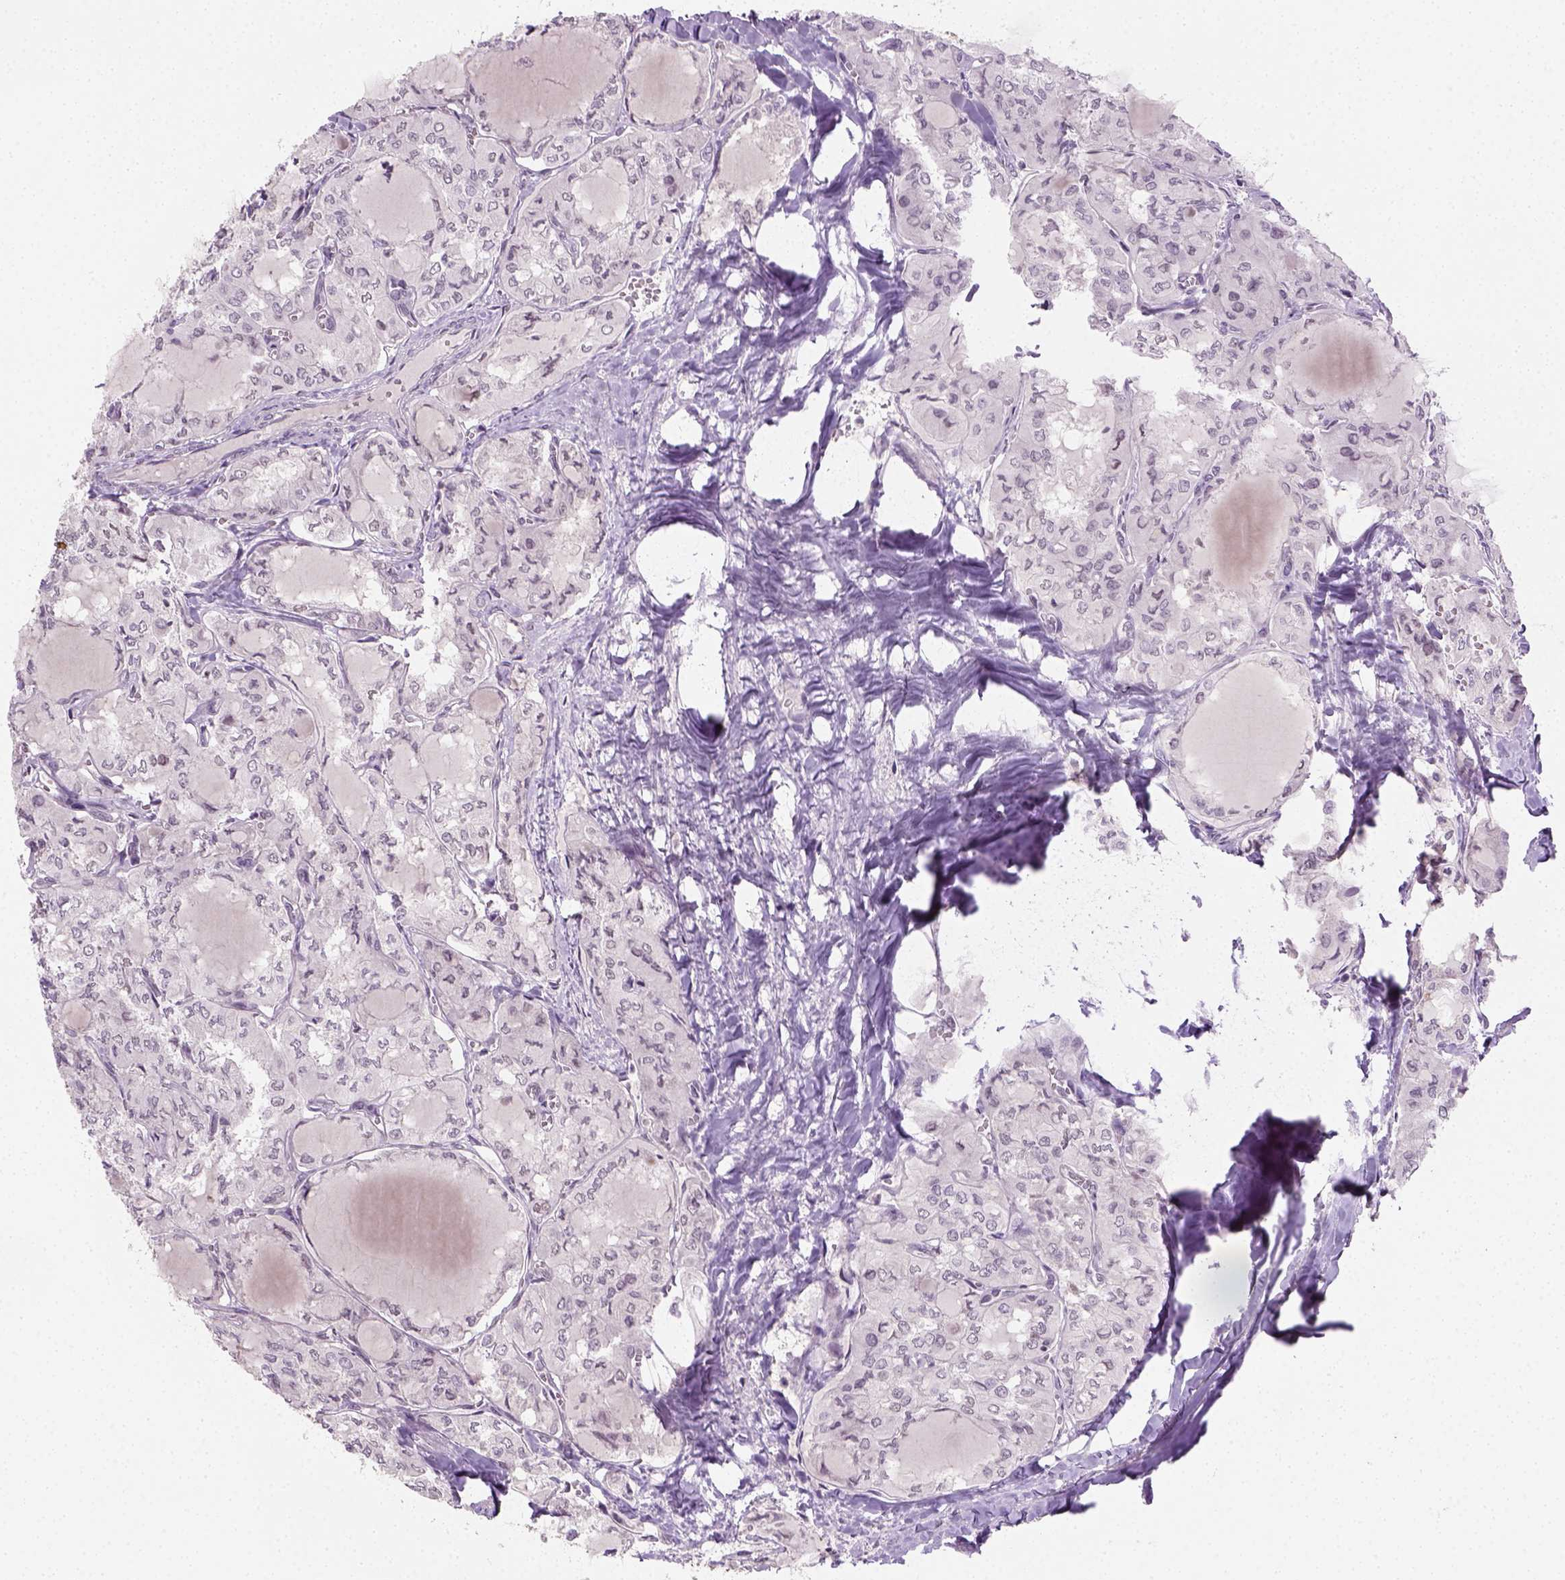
{"staining": {"intensity": "negative", "quantity": "none", "location": "none"}, "tissue": "thyroid cancer", "cell_type": "Tumor cells", "image_type": "cancer", "snomed": [{"axis": "morphology", "description": "Papillary adenocarcinoma, NOS"}, {"axis": "topography", "description": "Thyroid gland"}], "caption": "DAB (3,3'-diaminobenzidine) immunohistochemical staining of thyroid cancer displays no significant positivity in tumor cells.", "gene": "FANCE", "patient": {"sex": "male", "age": 20}}